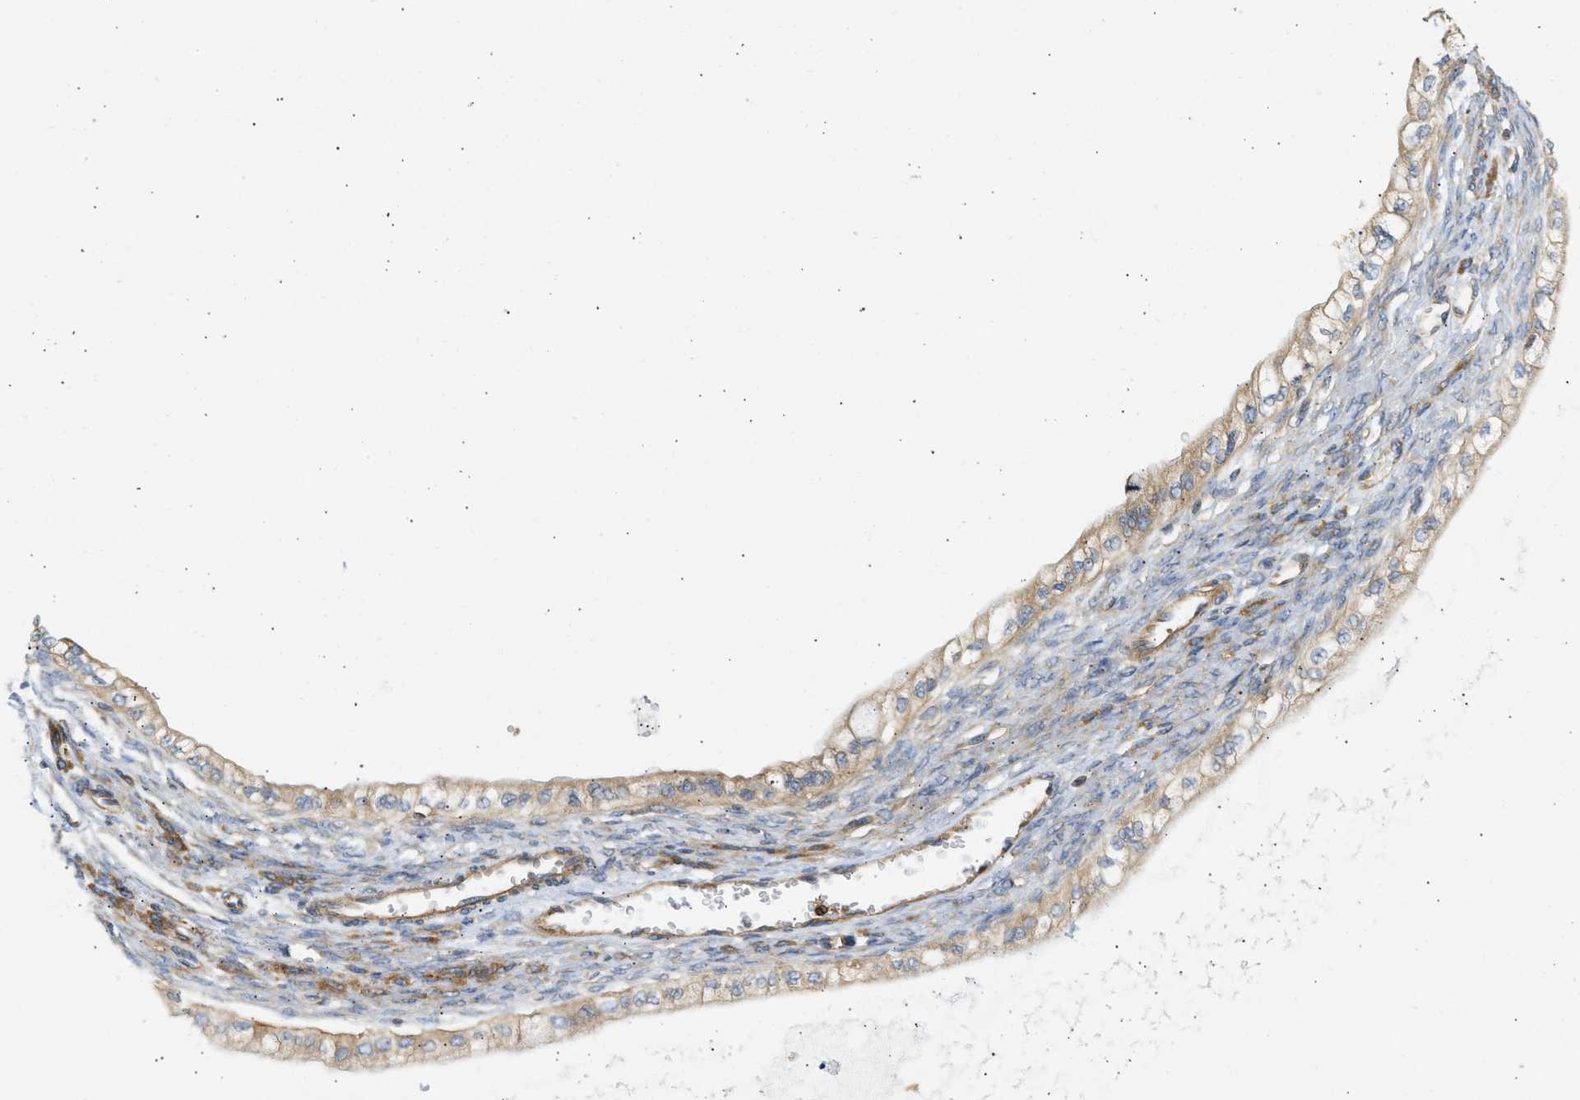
{"staining": {"intensity": "weak", "quantity": ">75%", "location": "cytoplasmic/membranous"}, "tissue": "ovarian cancer", "cell_type": "Tumor cells", "image_type": "cancer", "snomed": [{"axis": "morphology", "description": "Cystadenocarcinoma, mucinous, NOS"}, {"axis": "topography", "description": "Ovary"}], "caption": "Tumor cells reveal weak cytoplasmic/membranous positivity in about >75% of cells in mucinous cystadenocarcinoma (ovarian).", "gene": "STRN", "patient": {"sex": "female", "age": 57}}